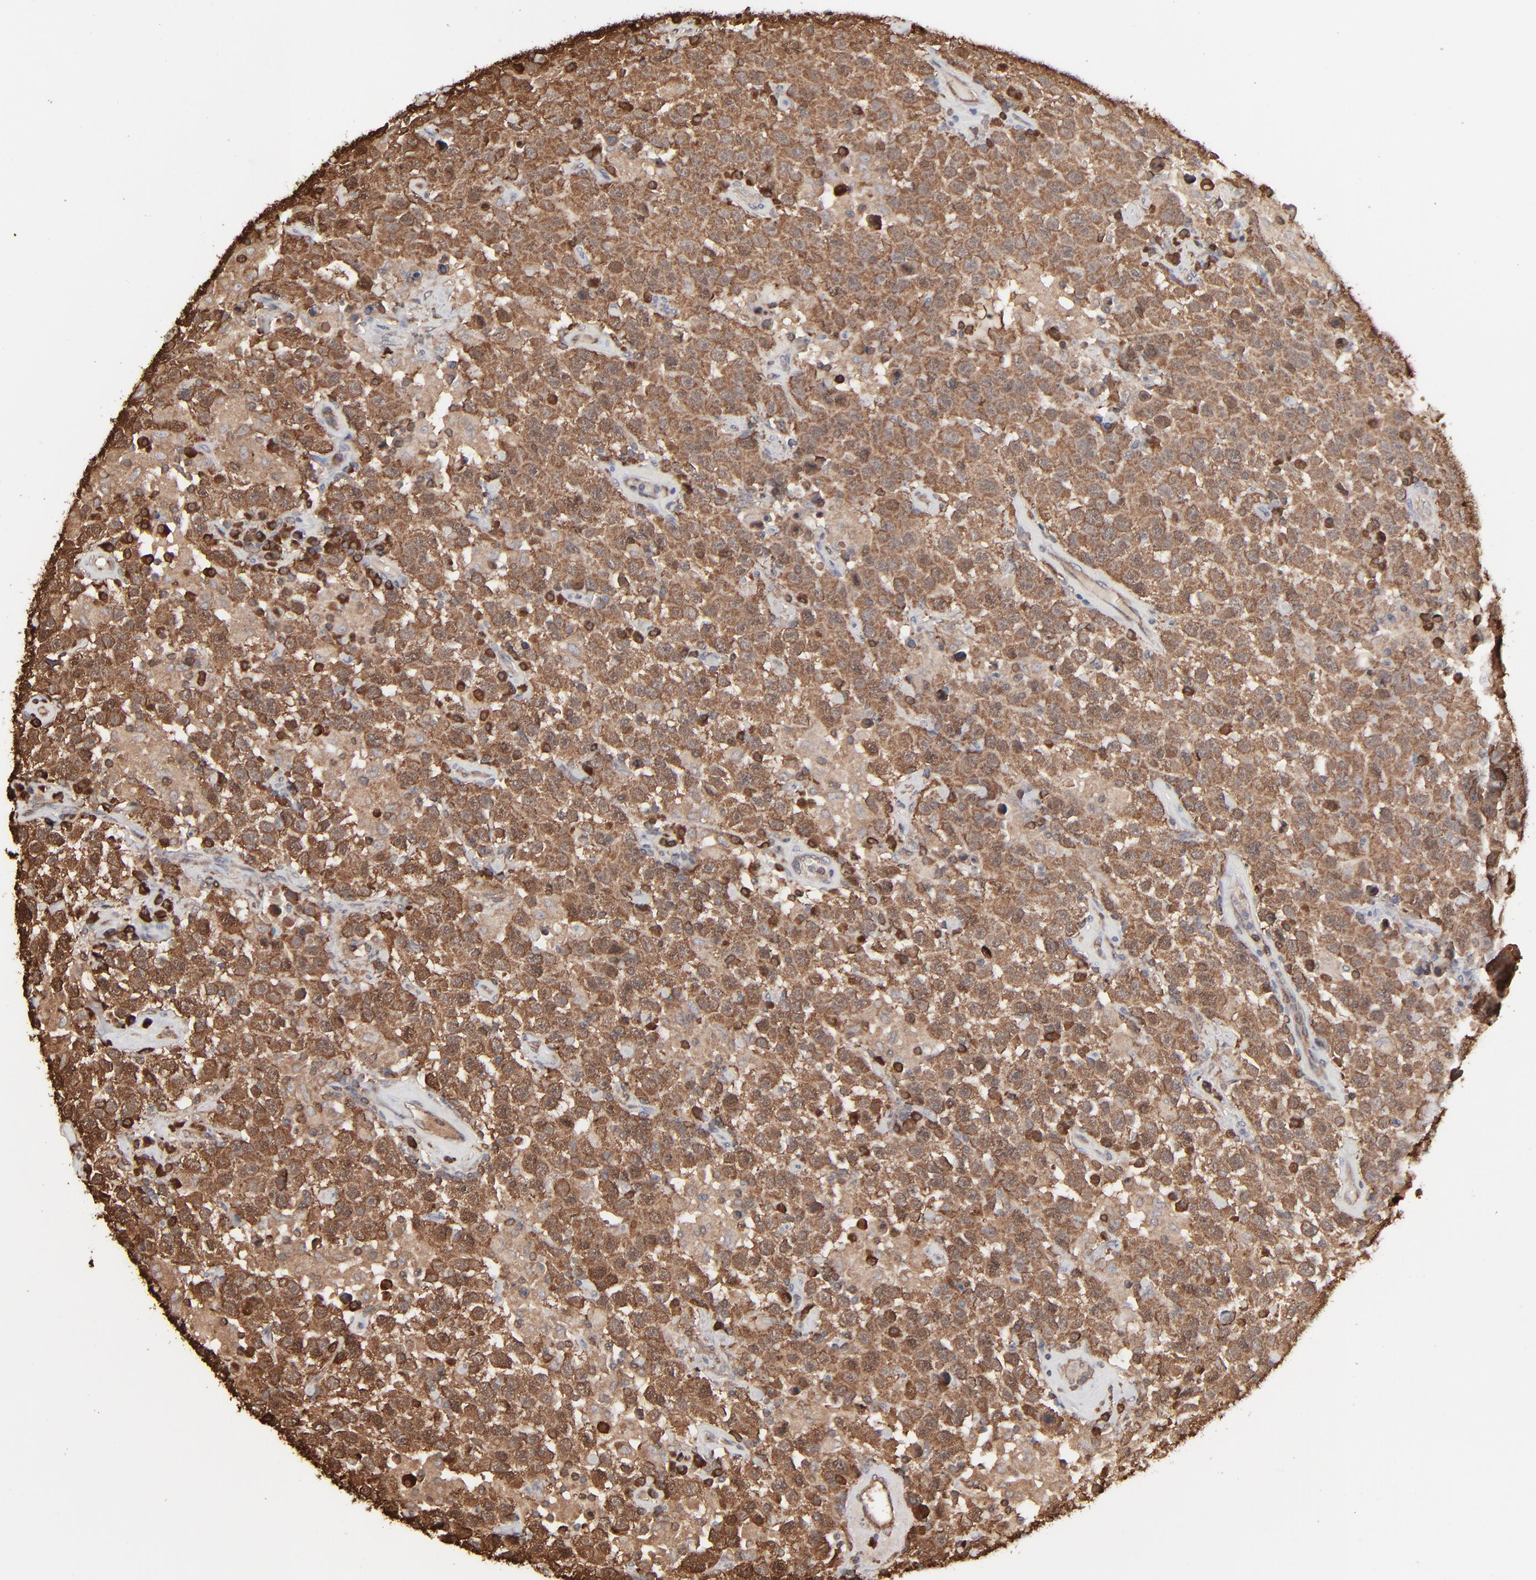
{"staining": {"intensity": "strong", "quantity": ">75%", "location": "cytoplasmic/membranous"}, "tissue": "testis cancer", "cell_type": "Tumor cells", "image_type": "cancer", "snomed": [{"axis": "morphology", "description": "Seminoma, NOS"}, {"axis": "topography", "description": "Testis"}], "caption": "DAB (3,3'-diaminobenzidine) immunohistochemical staining of testis seminoma reveals strong cytoplasmic/membranous protein staining in about >75% of tumor cells.", "gene": "NME1-NME2", "patient": {"sex": "male", "age": 41}}